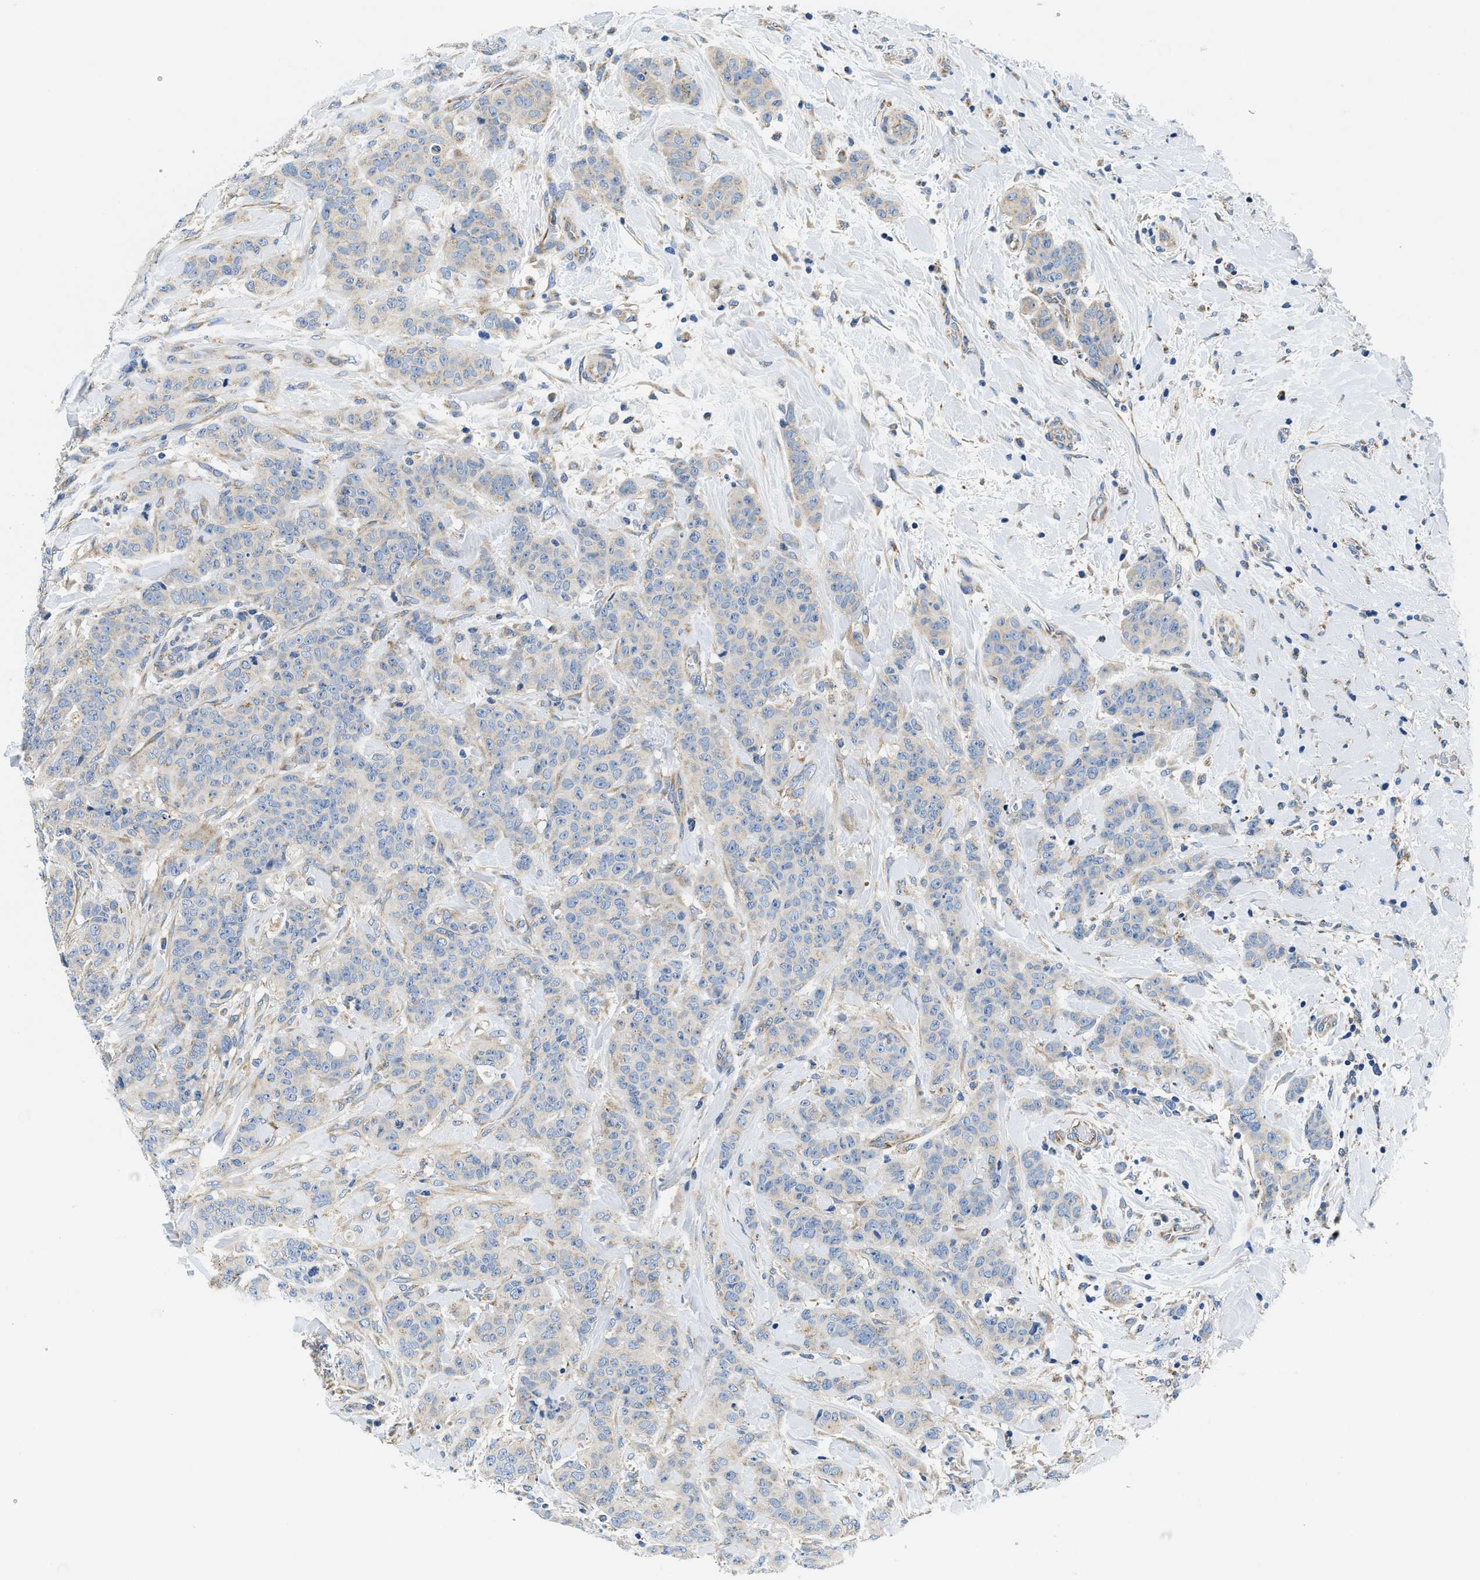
{"staining": {"intensity": "negative", "quantity": "none", "location": "none"}, "tissue": "breast cancer", "cell_type": "Tumor cells", "image_type": "cancer", "snomed": [{"axis": "morphology", "description": "Normal tissue, NOS"}, {"axis": "morphology", "description": "Duct carcinoma"}, {"axis": "topography", "description": "Breast"}], "caption": "An image of breast infiltrating ductal carcinoma stained for a protein displays no brown staining in tumor cells. Brightfield microscopy of immunohistochemistry (IHC) stained with DAB (brown) and hematoxylin (blue), captured at high magnification.", "gene": "SAMD4B", "patient": {"sex": "female", "age": 40}}